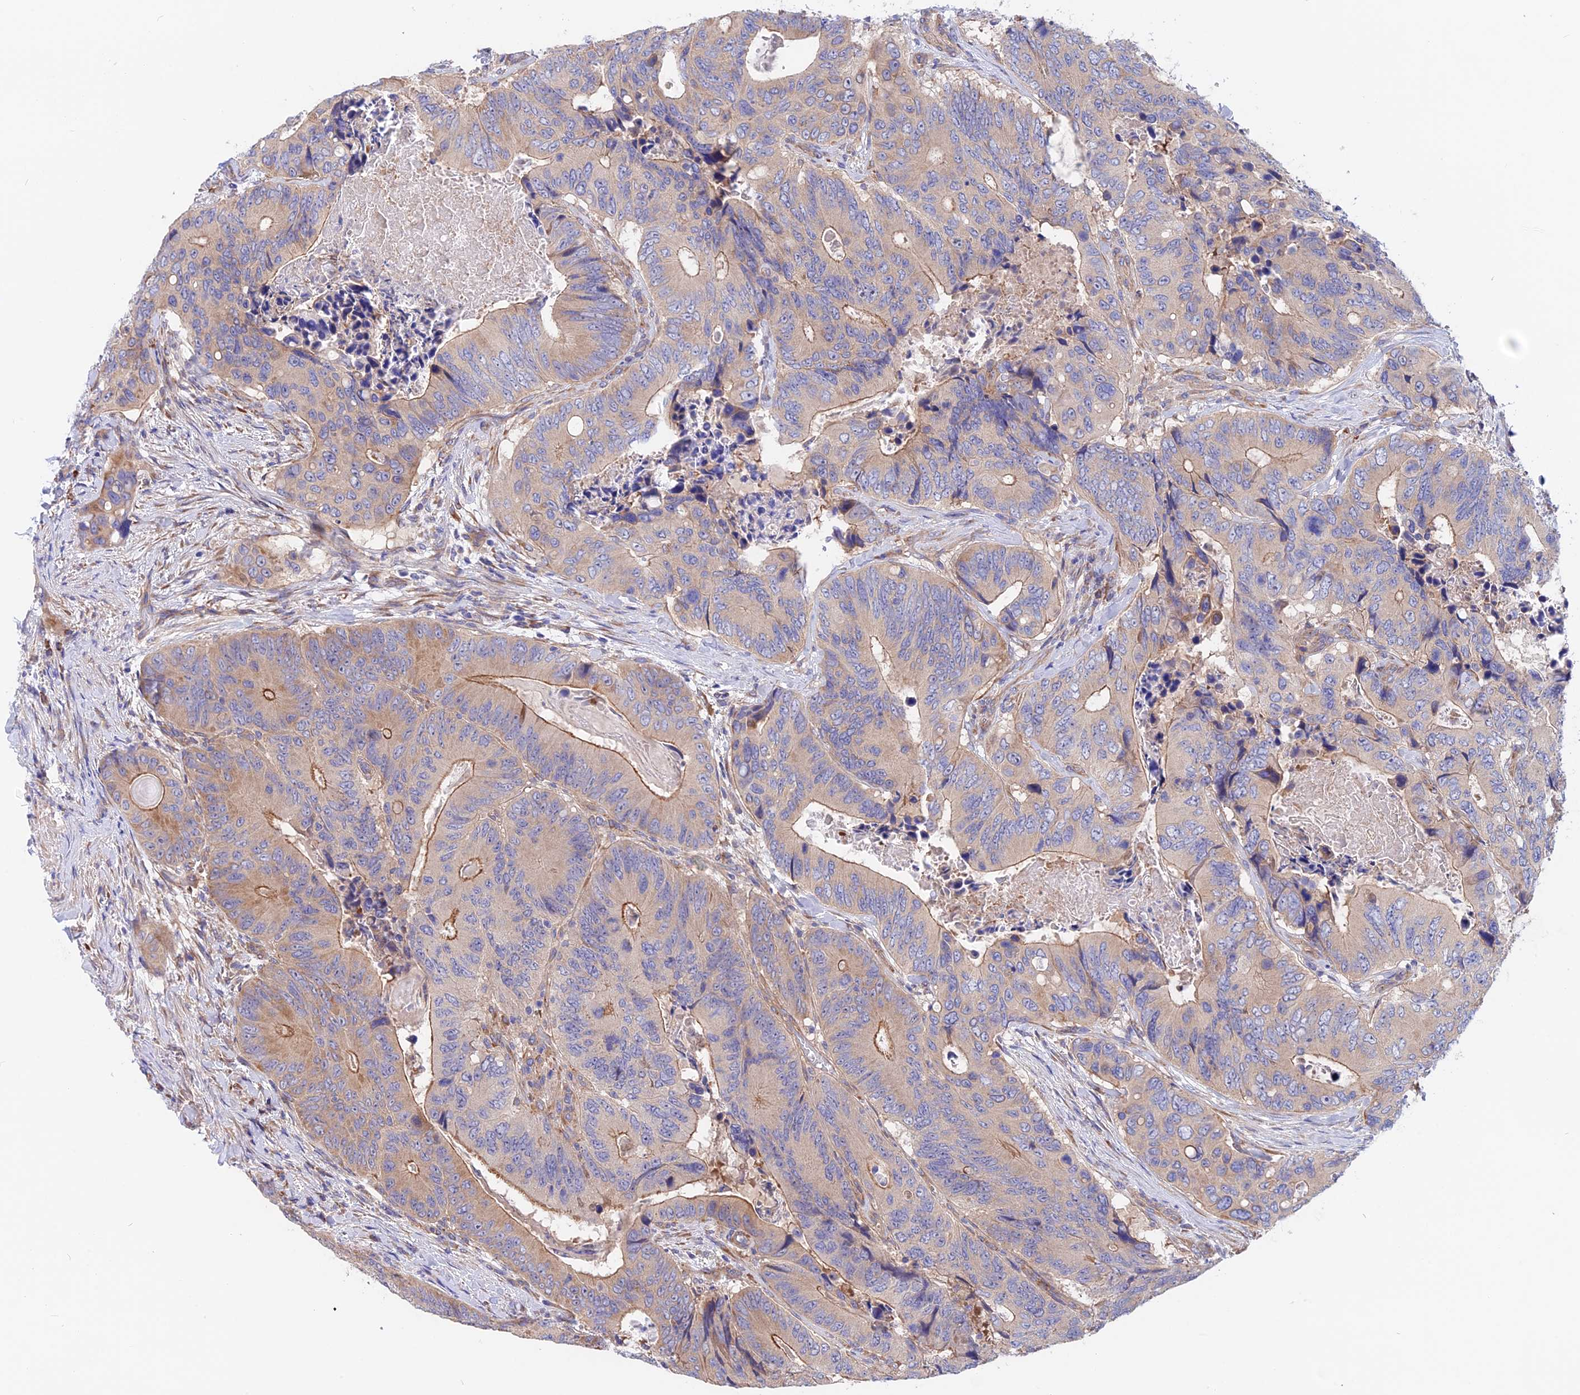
{"staining": {"intensity": "moderate", "quantity": "25%-75%", "location": "cytoplasmic/membranous"}, "tissue": "colorectal cancer", "cell_type": "Tumor cells", "image_type": "cancer", "snomed": [{"axis": "morphology", "description": "Adenocarcinoma, NOS"}, {"axis": "topography", "description": "Colon"}], "caption": "Tumor cells demonstrate medium levels of moderate cytoplasmic/membranous staining in approximately 25%-75% of cells in human colorectal adenocarcinoma.", "gene": "HYCC1", "patient": {"sex": "male", "age": 84}}